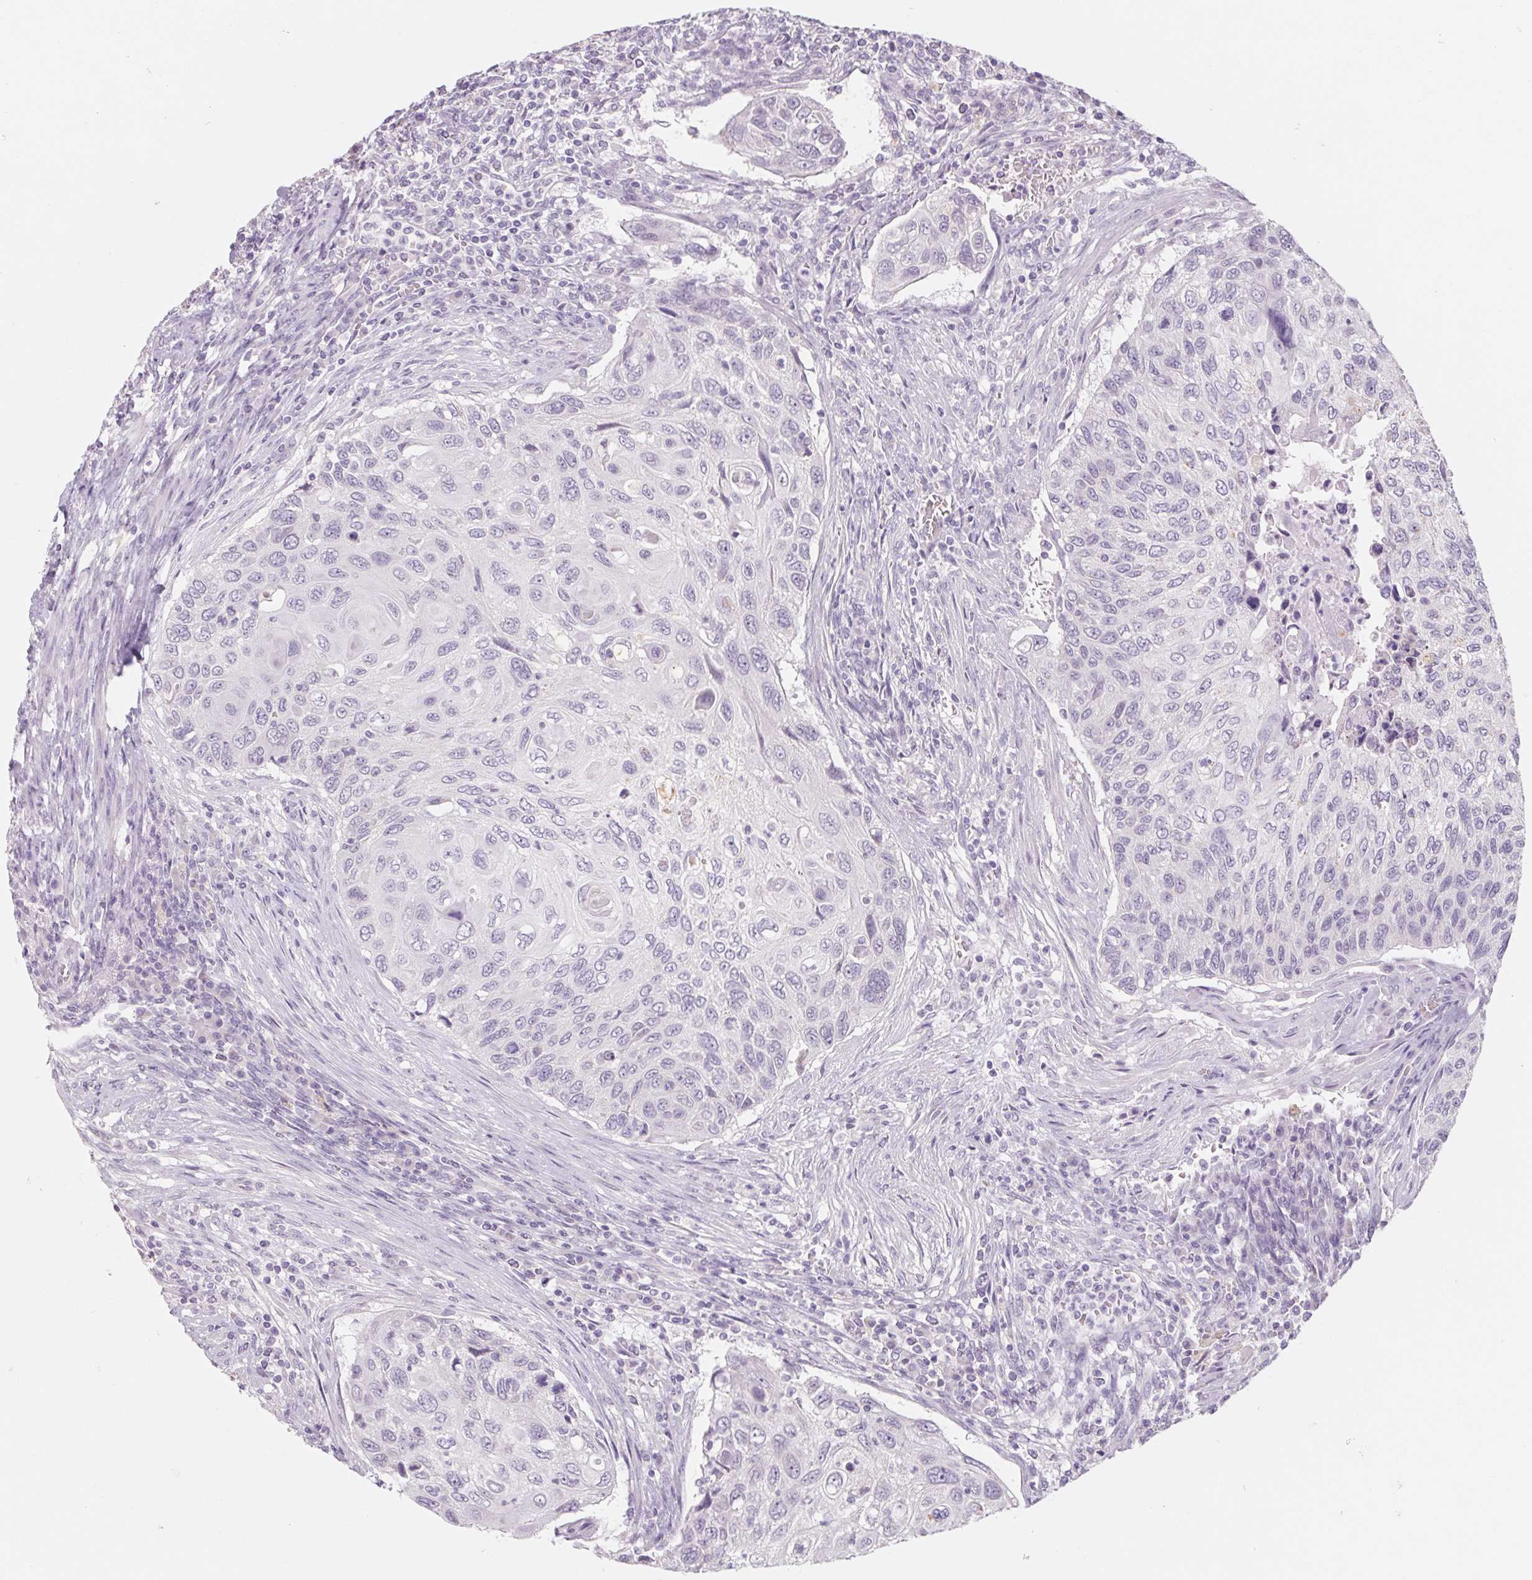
{"staining": {"intensity": "negative", "quantity": "none", "location": "none"}, "tissue": "cervical cancer", "cell_type": "Tumor cells", "image_type": "cancer", "snomed": [{"axis": "morphology", "description": "Squamous cell carcinoma, NOS"}, {"axis": "topography", "description": "Cervix"}], "caption": "High magnification brightfield microscopy of squamous cell carcinoma (cervical) stained with DAB (brown) and counterstained with hematoxylin (blue): tumor cells show no significant staining.", "gene": "POU1F1", "patient": {"sex": "female", "age": 70}}